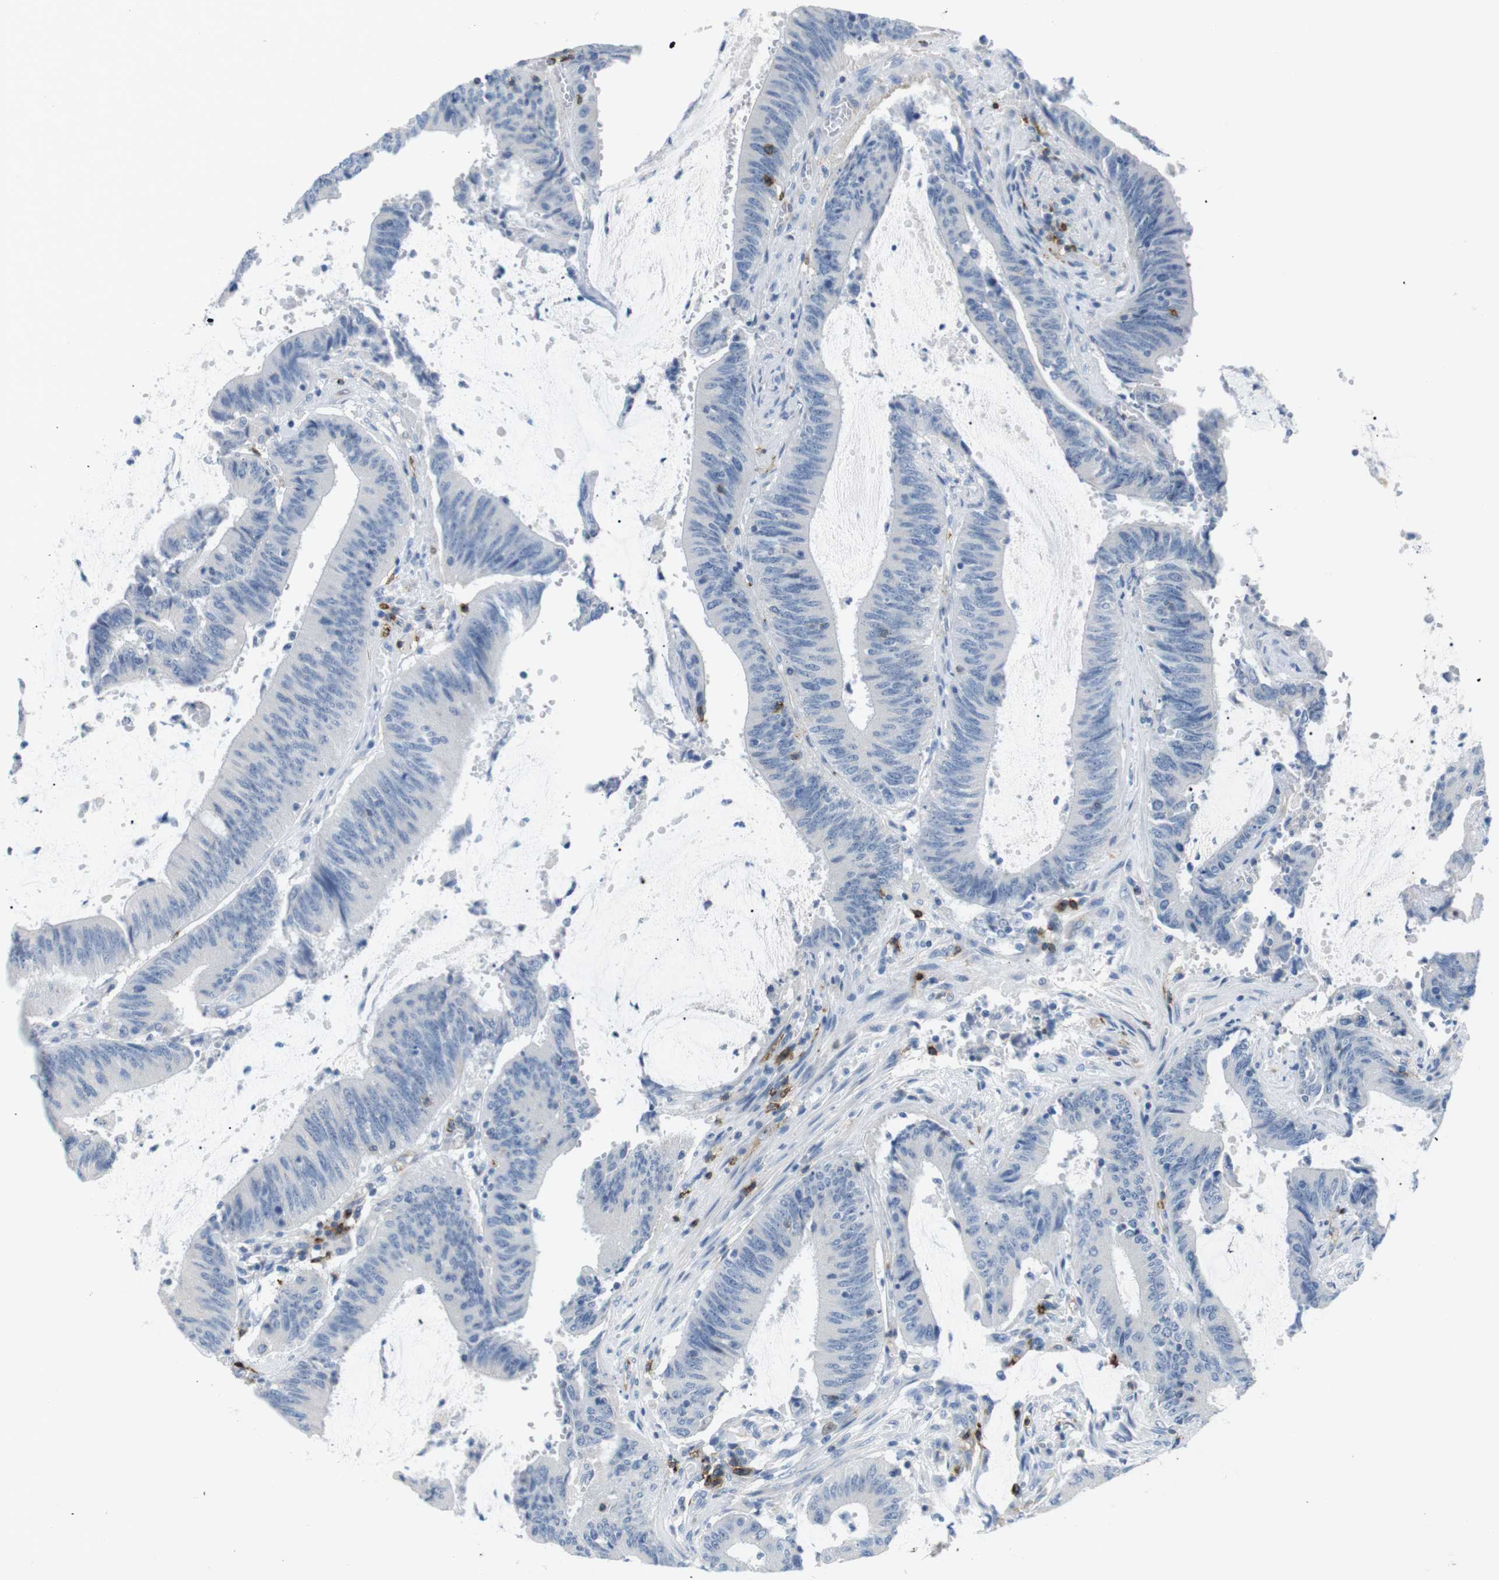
{"staining": {"intensity": "negative", "quantity": "none", "location": "none"}, "tissue": "colorectal cancer", "cell_type": "Tumor cells", "image_type": "cancer", "snomed": [{"axis": "morphology", "description": "Normal tissue, NOS"}, {"axis": "morphology", "description": "Adenocarcinoma, NOS"}, {"axis": "topography", "description": "Rectum"}], "caption": "Photomicrograph shows no protein positivity in tumor cells of colorectal adenocarcinoma tissue. (DAB (3,3'-diaminobenzidine) immunohistochemistry (IHC), high magnification).", "gene": "TNFRSF4", "patient": {"sex": "female", "age": 66}}